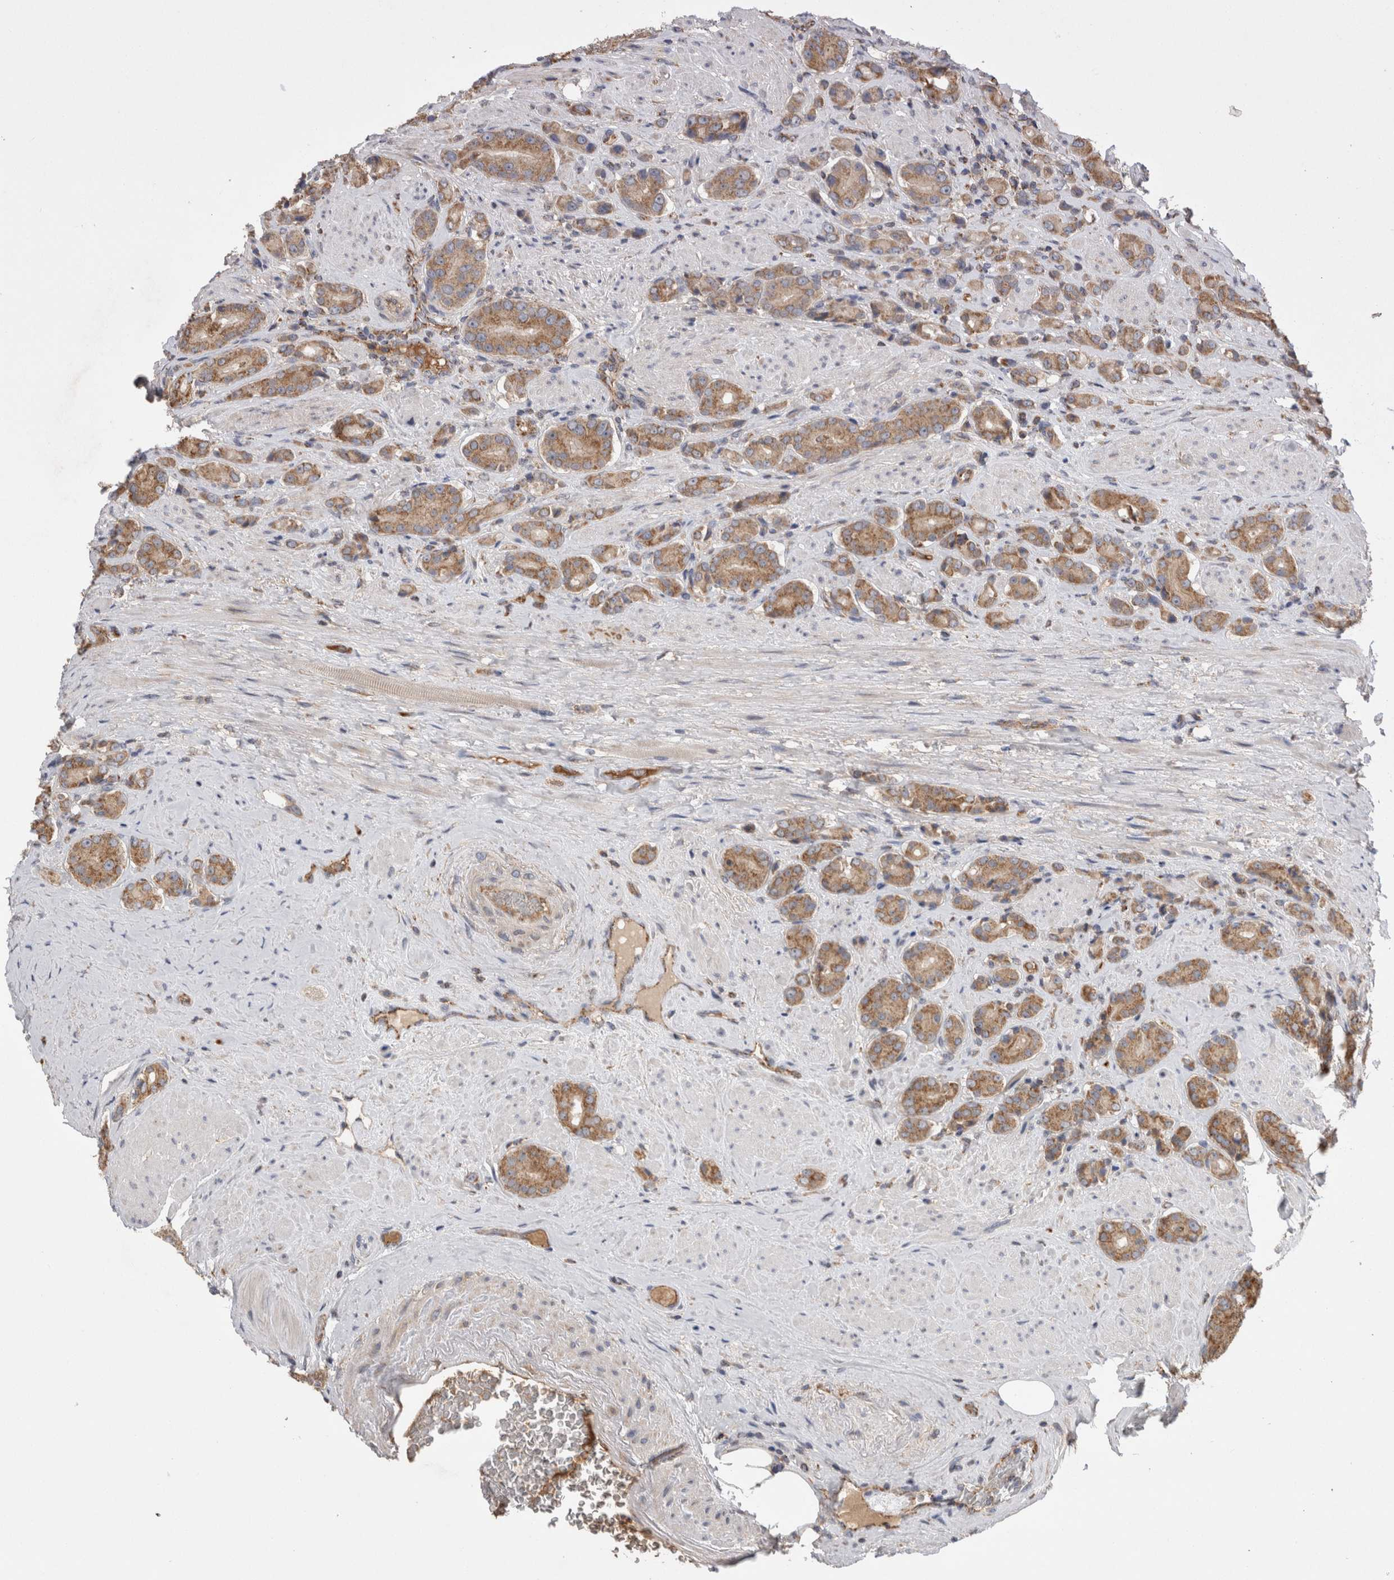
{"staining": {"intensity": "moderate", "quantity": ">75%", "location": "cytoplasmic/membranous"}, "tissue": "prostate cancer", "cell_type": "Tumor cells", "image_type": "cancer", "snomed": [{"axis": "morphology", "description": "Adenocarcinoma, High grade"}, {"axis": "topography", "description": "Prostate"}], "caption": "Protein expression analysis of prostate cancer displays moderate cytoplasmic/membranous positivity in about >75% of tumor cells.", "gene": "DARS2", "patient": {"sex": "male", "age": 71}}